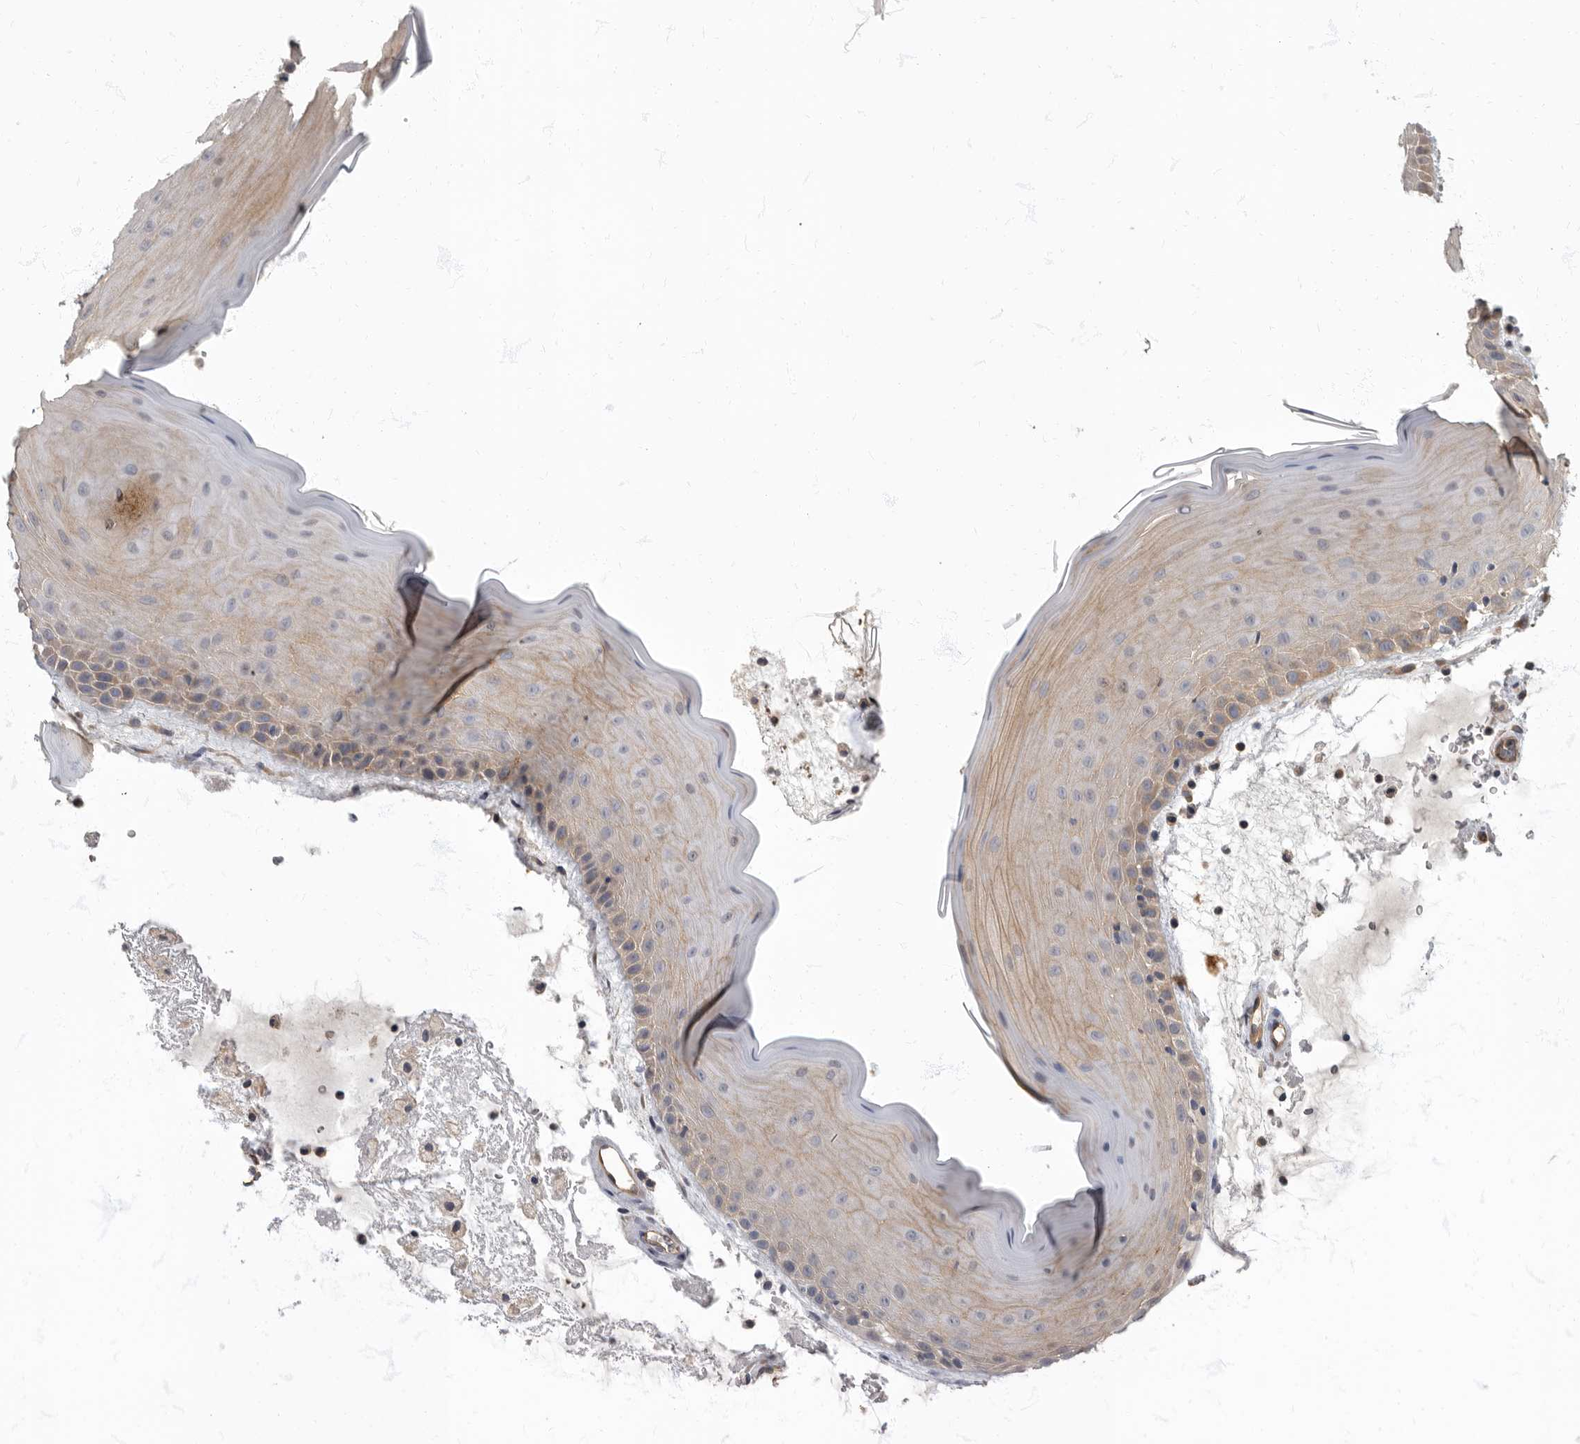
{"staining": {"intensity": "weak", "quantity": "25%-75%", "location": "cytoplasmic/membranous"}, "tissue": "oral mucosa", "cell_type": "Squamous epithelial cells", "image_type": "normal", "snomed": [{"axis": "morphology", "description": "Normal tissue, NOS"}, {"axis": "topography", "description": "Oral tissue"}], "caption": "This is a histology image of immunohistochemistry (IHC) staining of normal oral mucosa, which shows weak expression in the cytoplasmic/membranous of squamous epithelial cells.", "gene": "PDK1", "patient": {"sex": "male", "age": 13}}